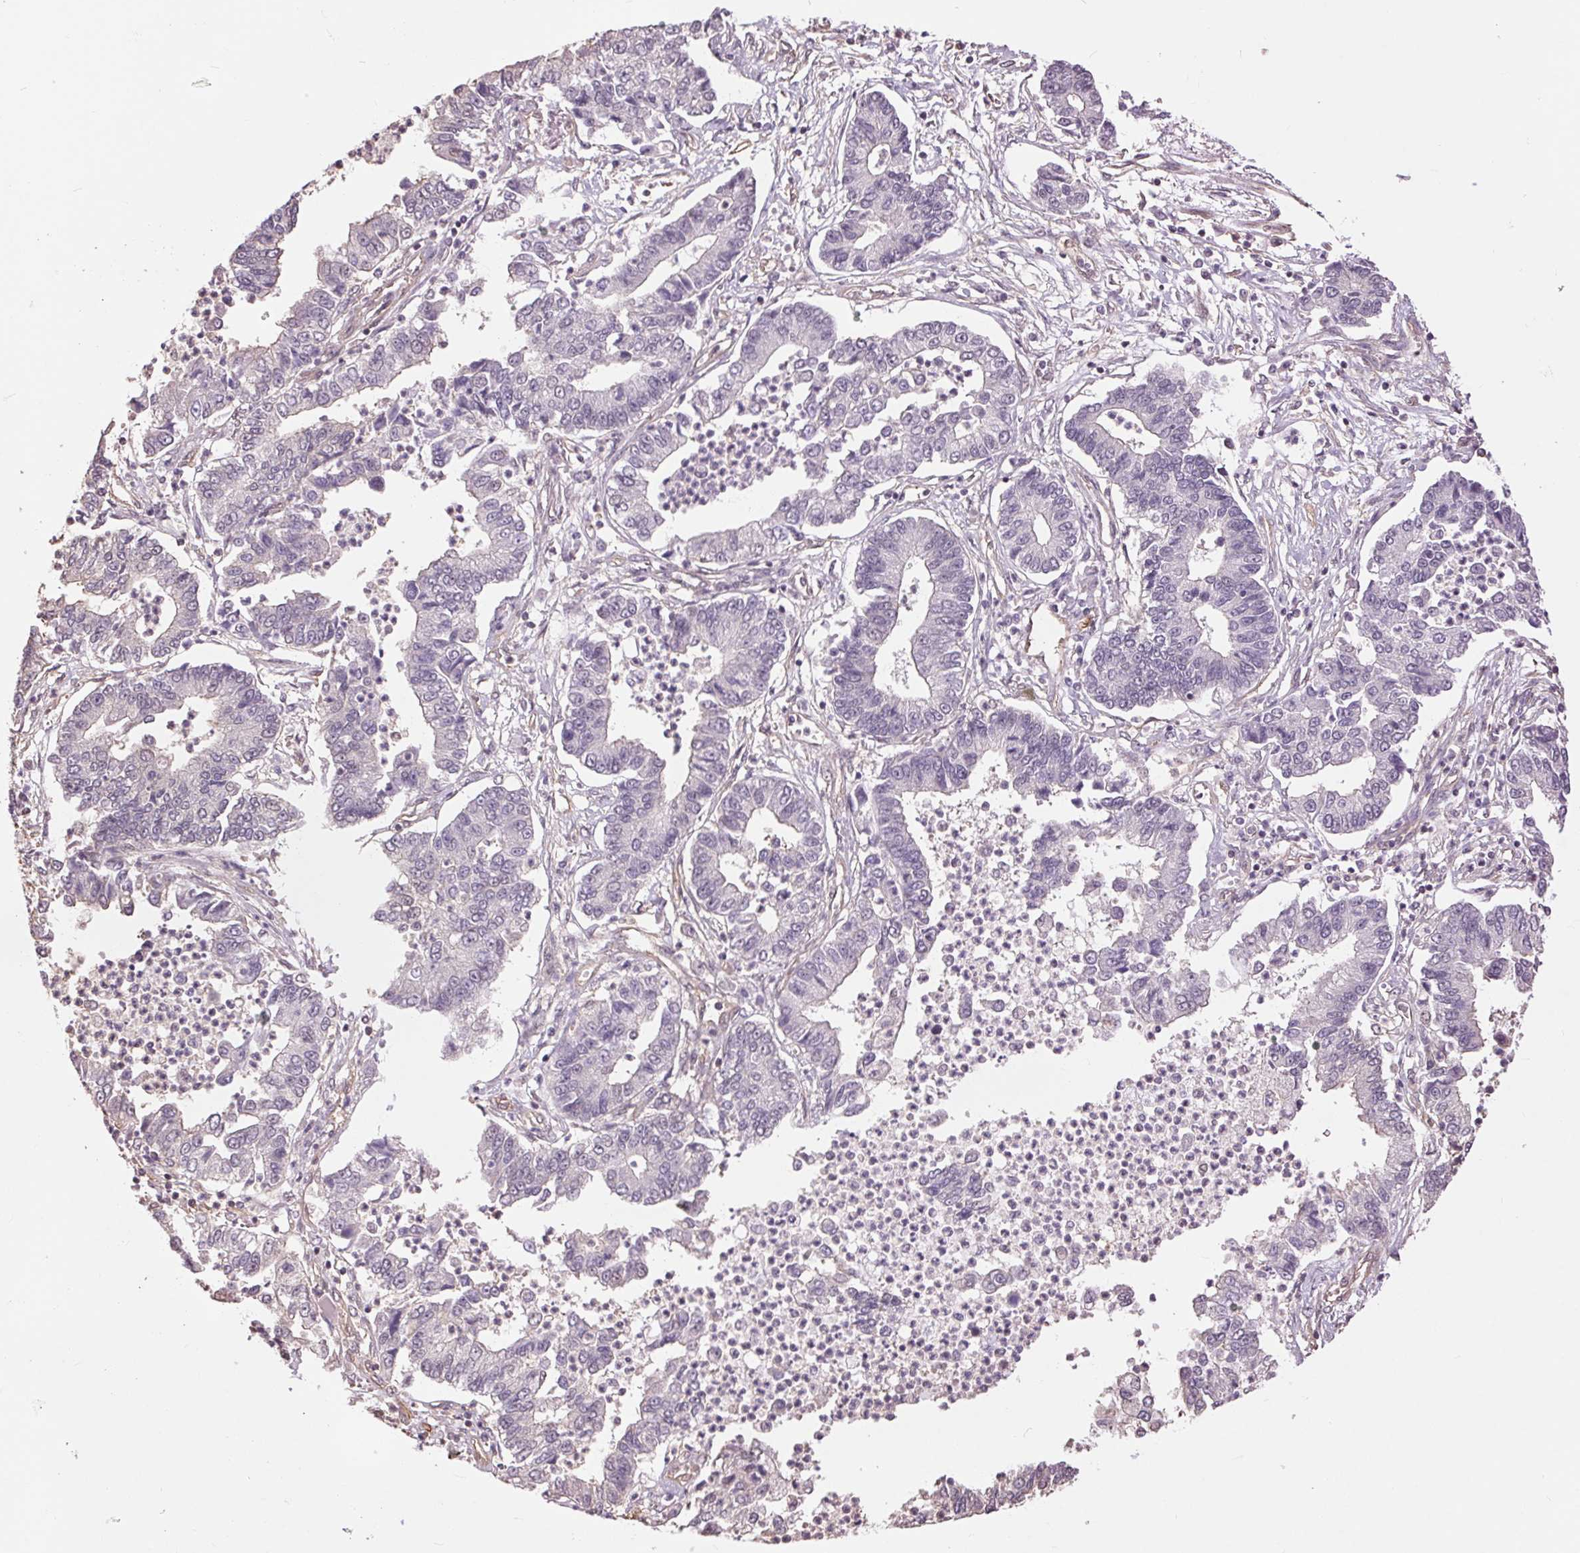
{"staining": {"intensity": "negative", "quantity": "none", "location": "none"}, "tissue": "lung cancer", "cell_type": "Tumor cells", "image_type": "cancer", "snomed": [{"axis": "morphology", "description": "Adenocarcinoma, NOS"}, {"axis": "topography", "description": "Lung"}], "caption": "Protein analysis of lung adenocarcinoma displays no significant staining in tumor cells.", "gene": "PALM", "patient": {"sex": "female", "age": 57}}